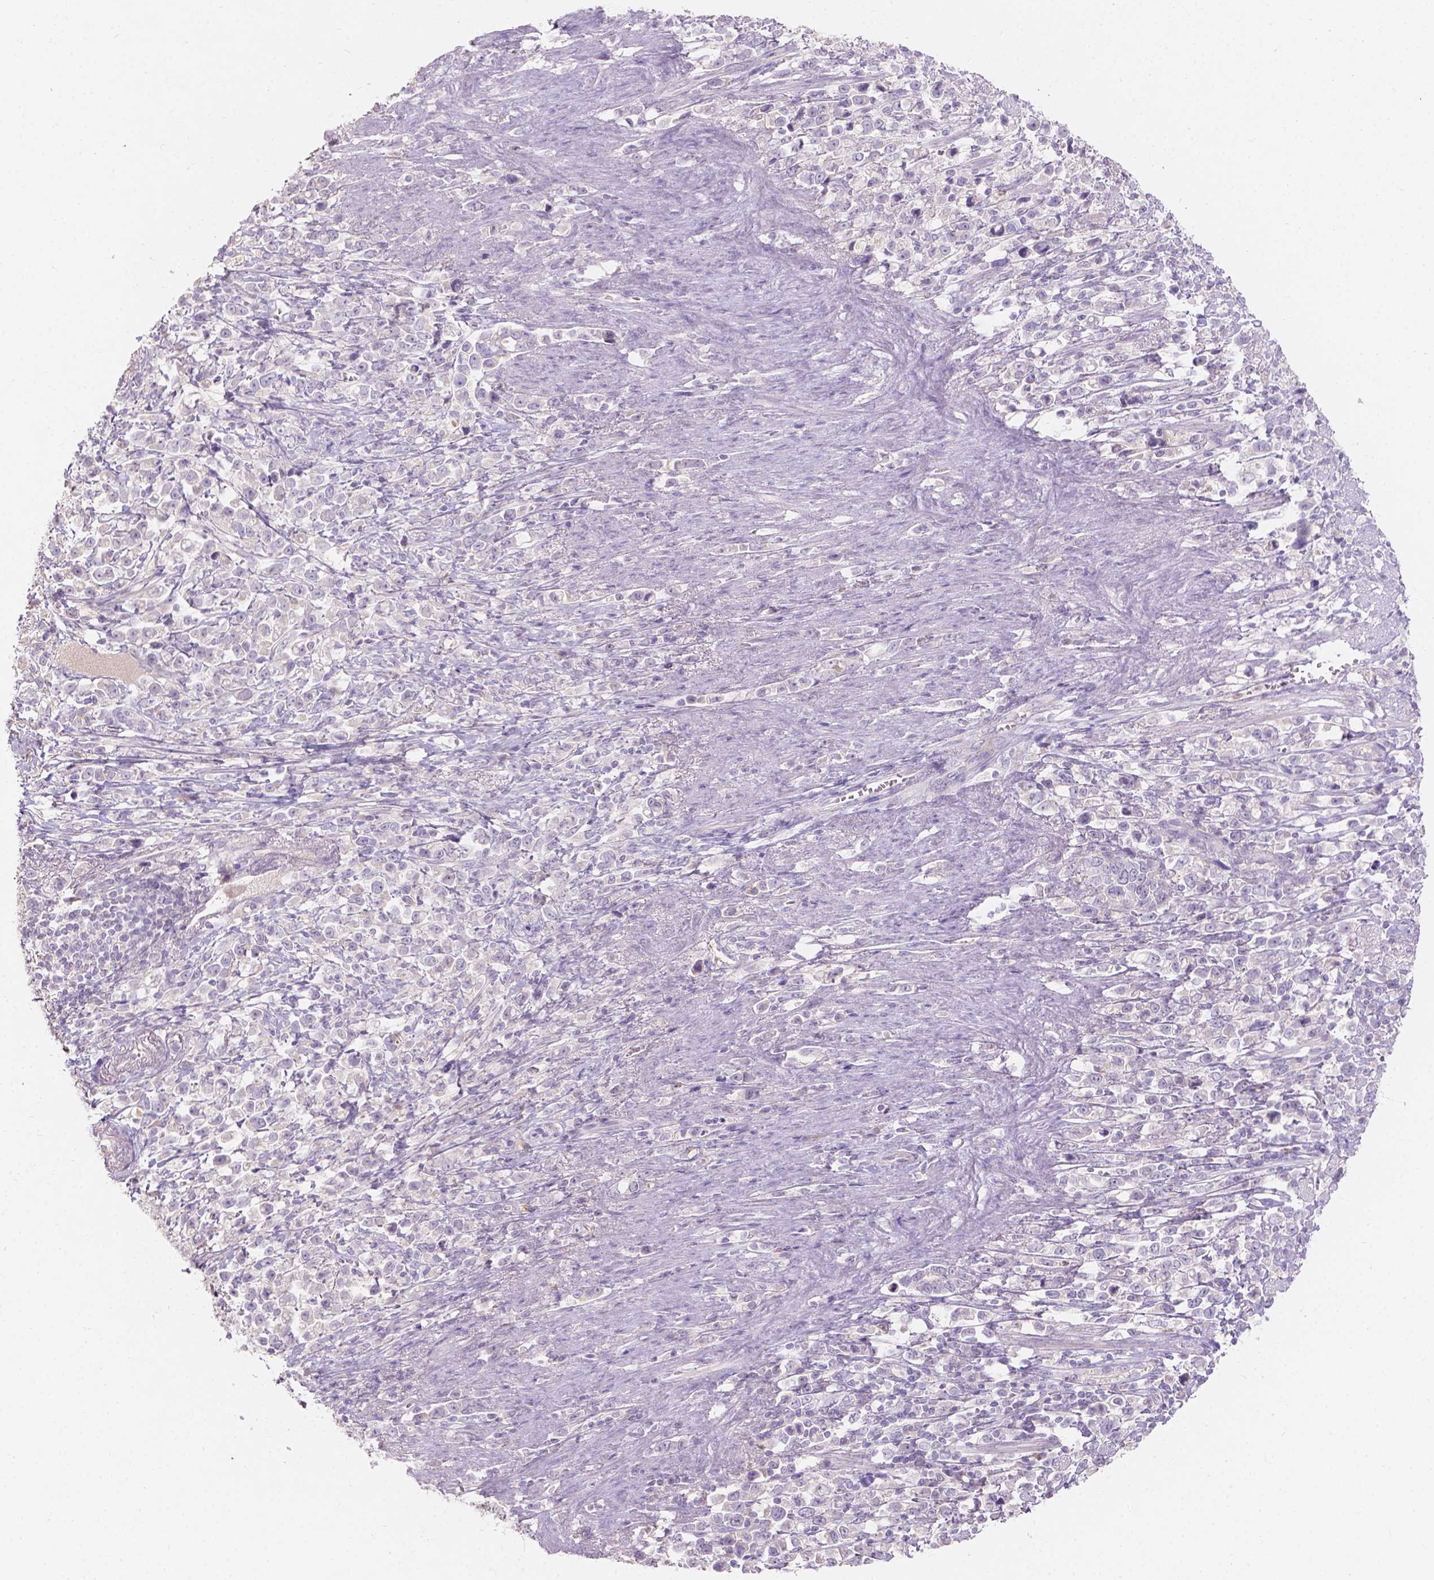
{"staining": {"intensity": "negative", "quantity": "none", "location": "none"}, "tissue": "stomach cancer", "cell_type": "Tumor cells", "image_type": "cancer", "snomed": [{"axis": "morphology", "description": "Adenocarcinoma, NOS"}, {"axis": "topography", "description": "Stomach"}], "caption": "There is no significant expression in tumor cells of stomach cancer (adenocarcinoma).", "gene": "DCAF4L1", "patient": {"sex": "male", "age": 63}}